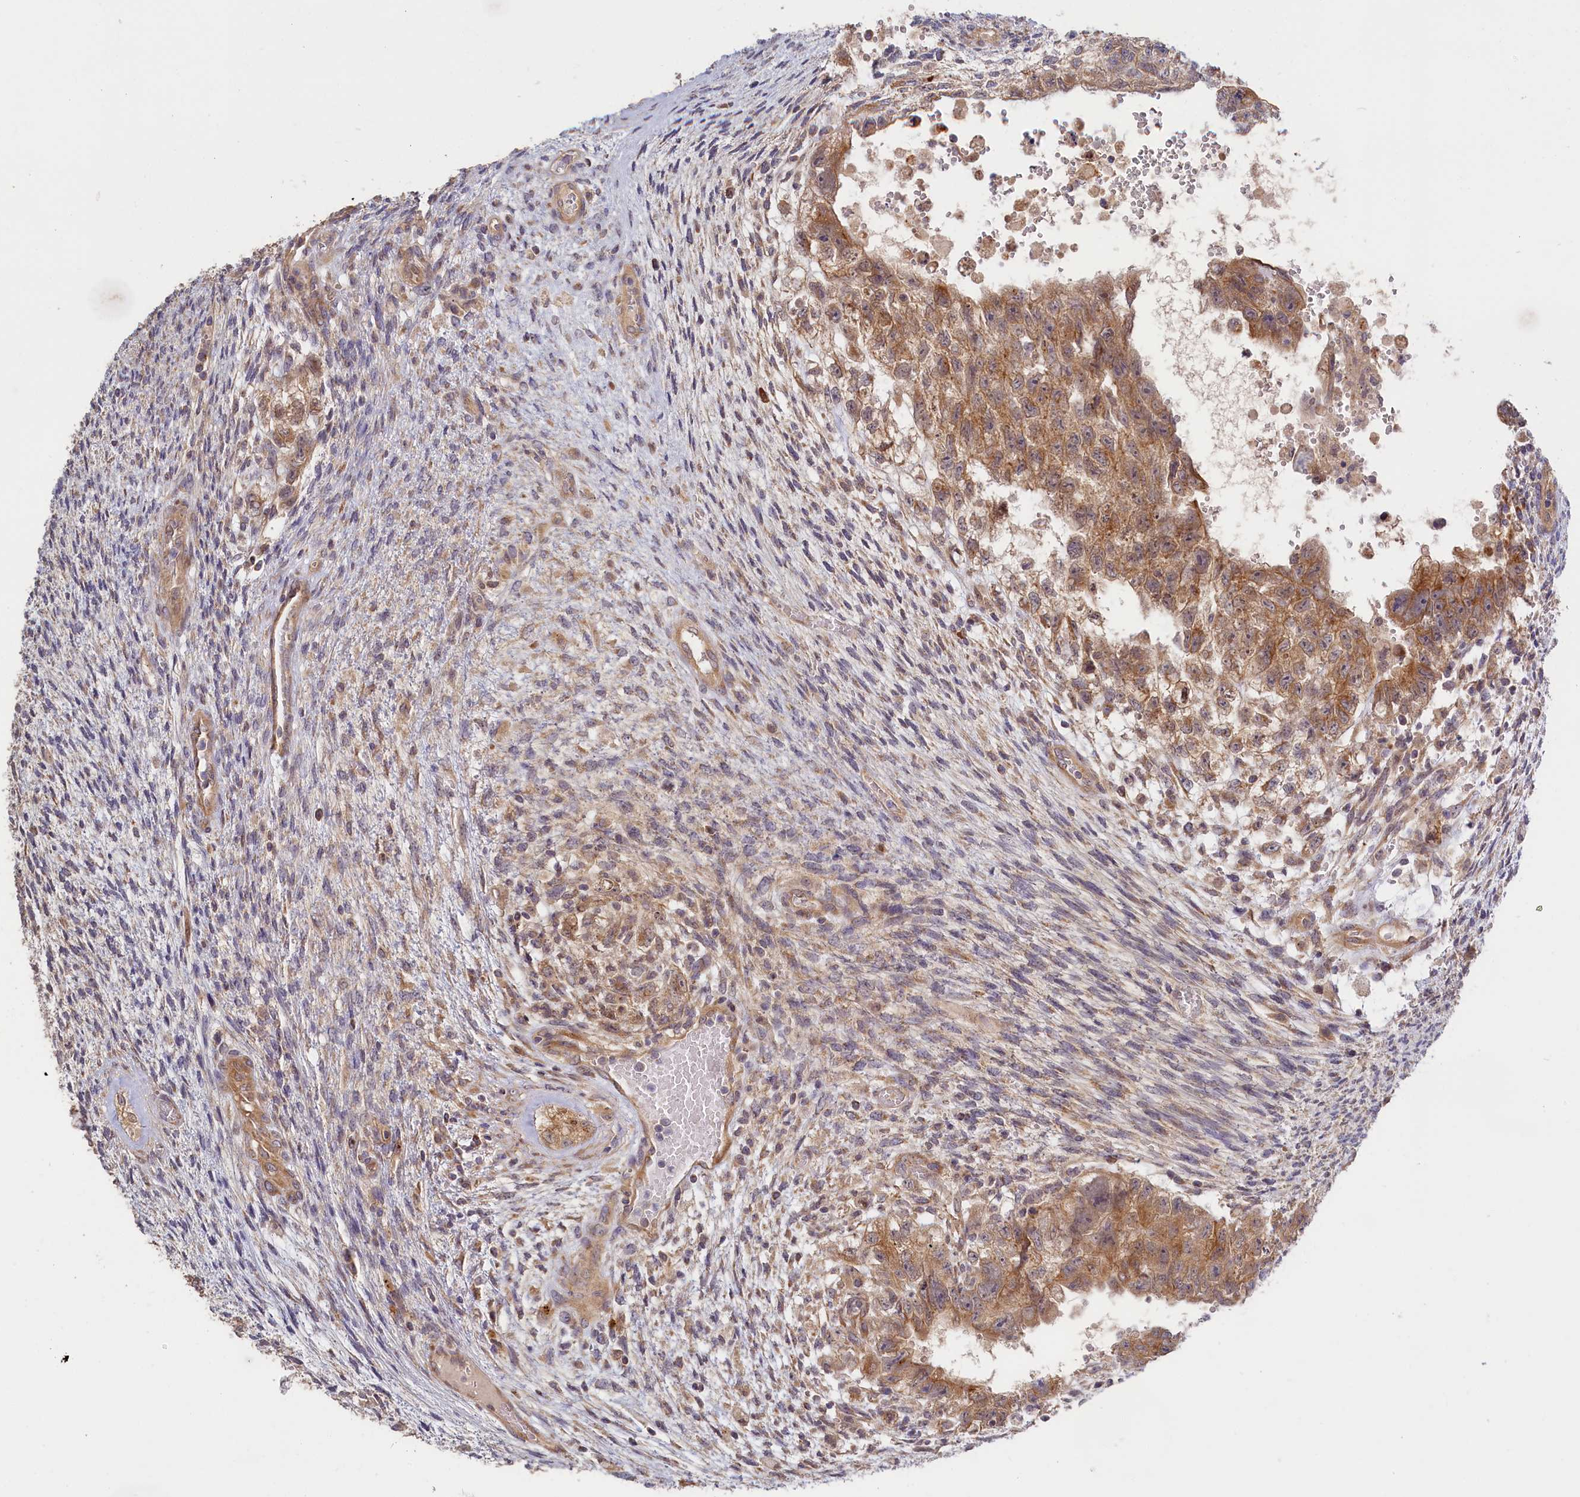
{"staining": {"intensity": "moderate", "quantity": ">75%", "location": "cytoplasmic/membranous"}, "tissue": "testis cancer", "cell_type": "Tumor cells", "image_type": "cancer", "snomed": [{"axis": "morphology", "description": "Carcinoma, Embryonal, NOS"}, {"axis": "topography", "description": "Testis"}], "caption": "The image reveals a brown stain indicating the presence of a protein in the cytoplasmic/membranous of tumor cells in testis cancer.", "gene": "CEP44", "patient": {"sex": "male", "age": 26}}